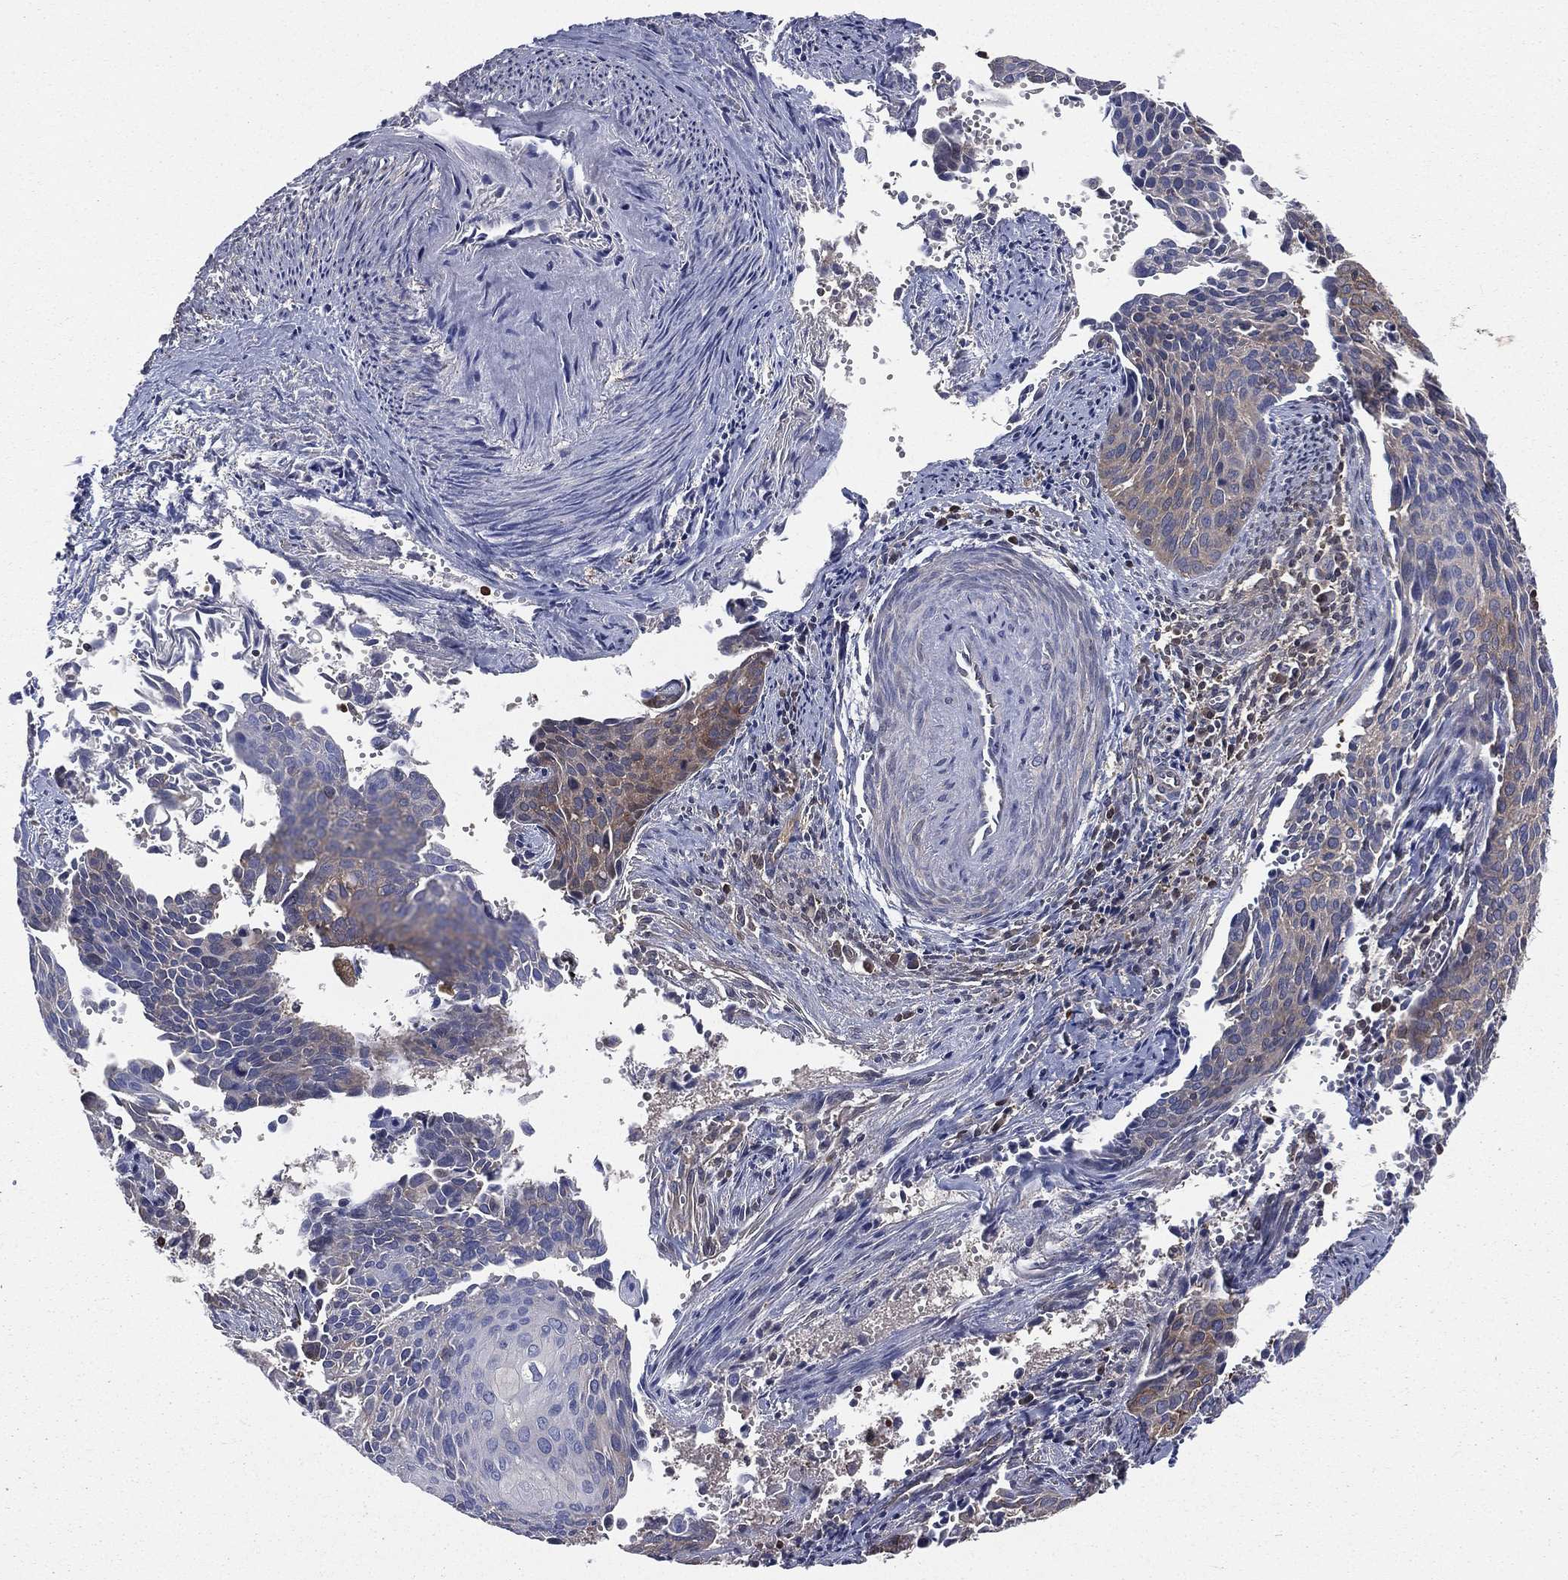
{"staining": {"intensity": "negative", "quantity": "none", "location": "none"}, "tissue": "cervical cancer", "cell_type": "Tumor cells", "image_type": "cancer", "snomed": [{"axis": "morphology", "description": "Squamous cell carcinoma, NOS"}, {"axis": "topography", "description": "Cervix"}], "caption": "Cervical cancer was stained to show a protein in brown. There is no significant positivity in tumor cells.", "gene": "TBC1D2", "patient": {"sex": "female", "age": 29}}